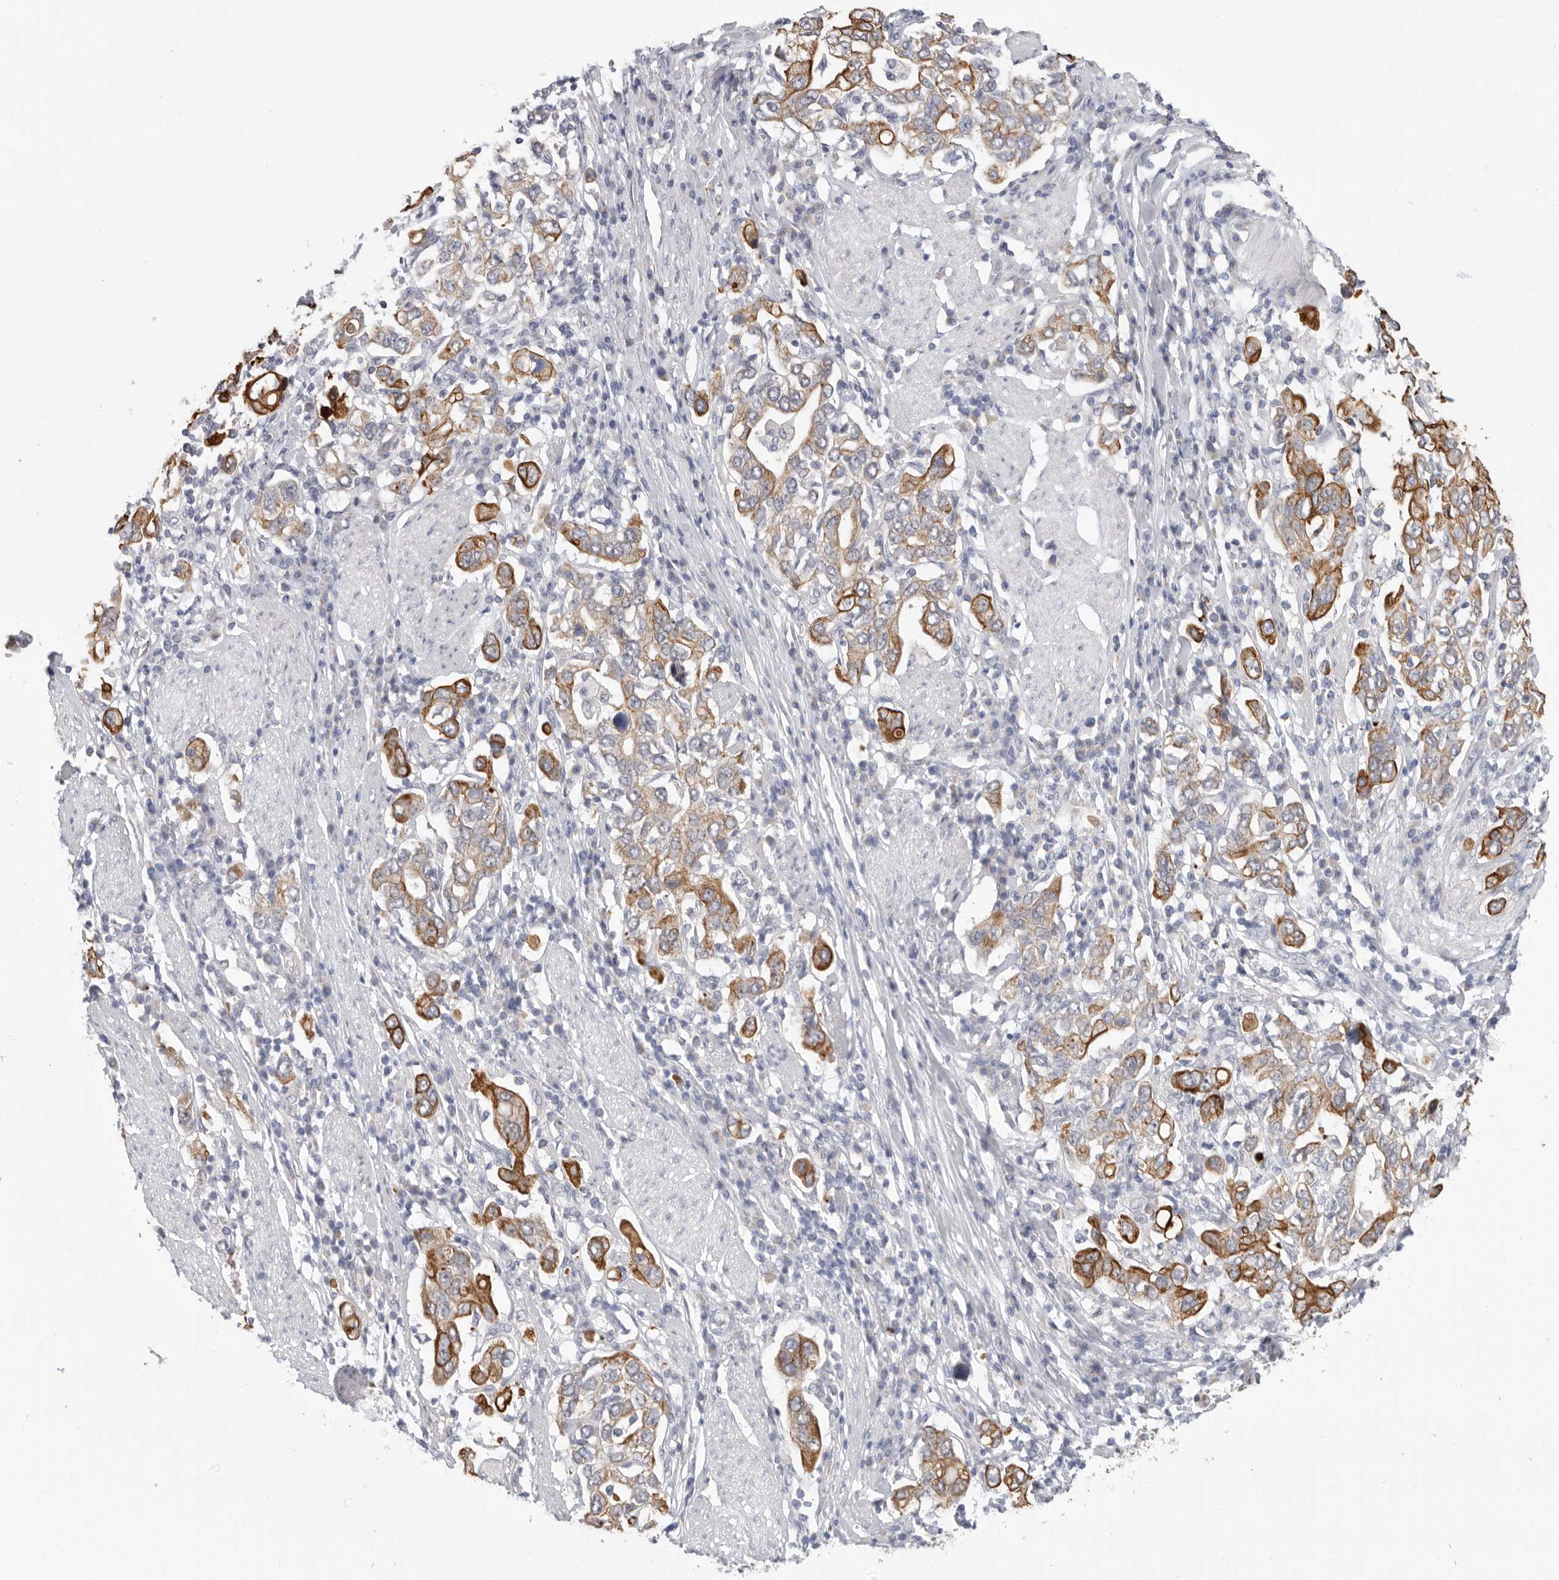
{"staining": {"intensity": "strong", "quantity": "25%-75%", "location": "cytoplasmic/membranous"}, "tissue": "stomach cancer", "cell_type": "Tumor cells", "image_type": "cancer", "snomed": [{"axis": "morphology", "description": "Adenocarcinoma, NOS"}, {"axis": "topography", "description": "Stomach, upper"}], "caption": "Stomach adenocarcinoma stained with immunohistochemistry displays strong cytoplasmic/membranous staining in approximately 25%-75% of tumor cells.", "gene": "MTFR1L", "patient": {"sex": "male", "age": 62}}